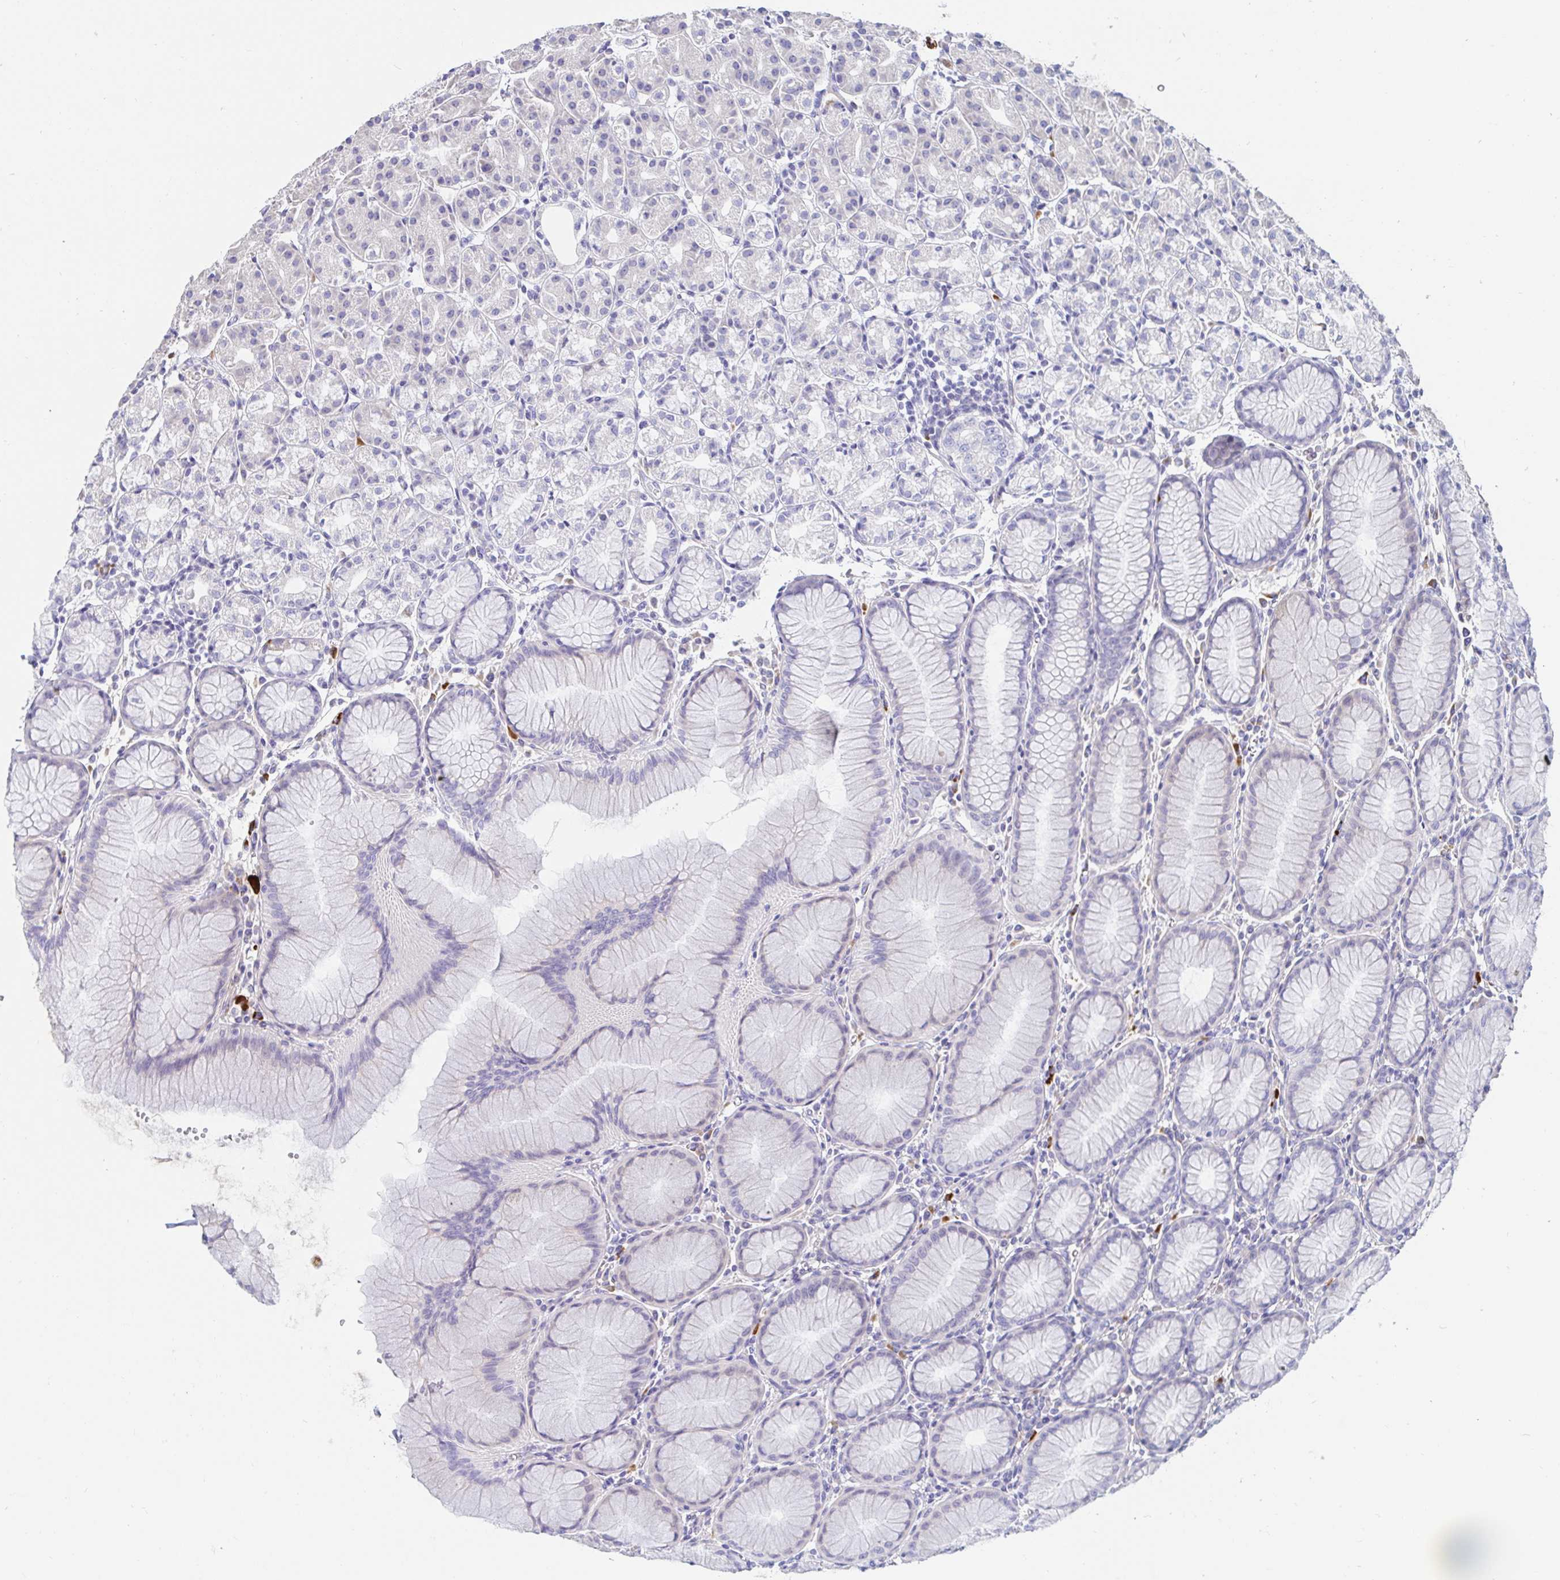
{"staining": {"intensity": "negative", "quantity": "none", "location": "none"}, "tissue": "stomach", "cell_type": "Glandular cells", "image_type": "normal", "snomed": [{"axis": "morphology", "description": "Normal tissue, NOS"}, {"axis": "topography", "description": "Stomach"}], "caption": "Immunohistochemistry histopathology image of normal stomach: human stomach stained with DAB (3,3'-diaminobenzidine) displays no significant protein expression in glandular cells.", "gene": "C4orf17", "patient": {"sex": "female", "age": 57}}